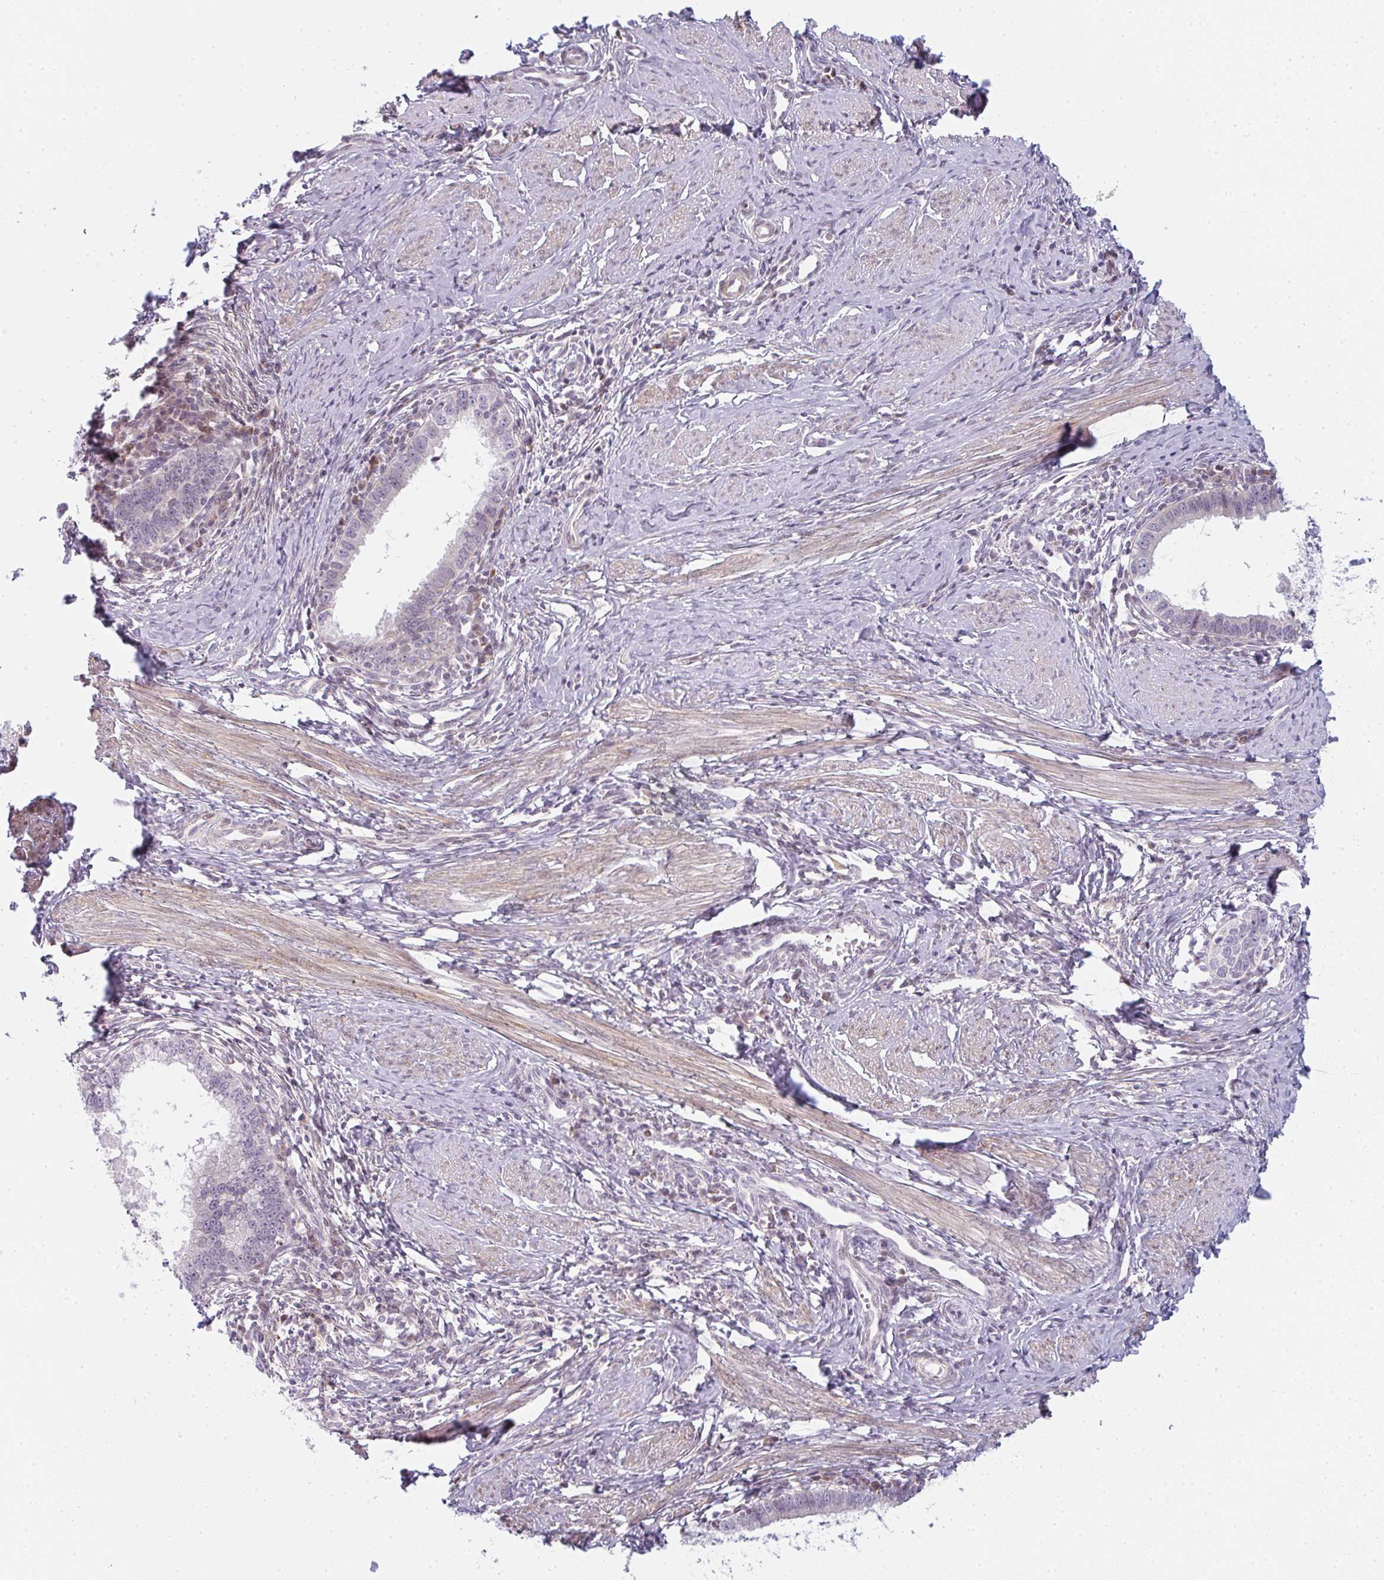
{"staining": {"intensity": "negative", "quantity": "none", "location": "none"}, "tissue": "cervical cancer", "cell_type": "Tumor cells", "image_type": "cancer", "snomed": [{"axis": "morphology", "description": "Adenocarcinoma, NOS"}, {"axis": "topography", "description": "Cervix"}], "caption": "Immunohistochemistry (IHC) photomicrograph of cervical adenocarcinoma stained for a protein (brown), which displays no expression in tumor cells.", "gene": "TMEM237", "patient": {"sex": "female", "age": 36}}